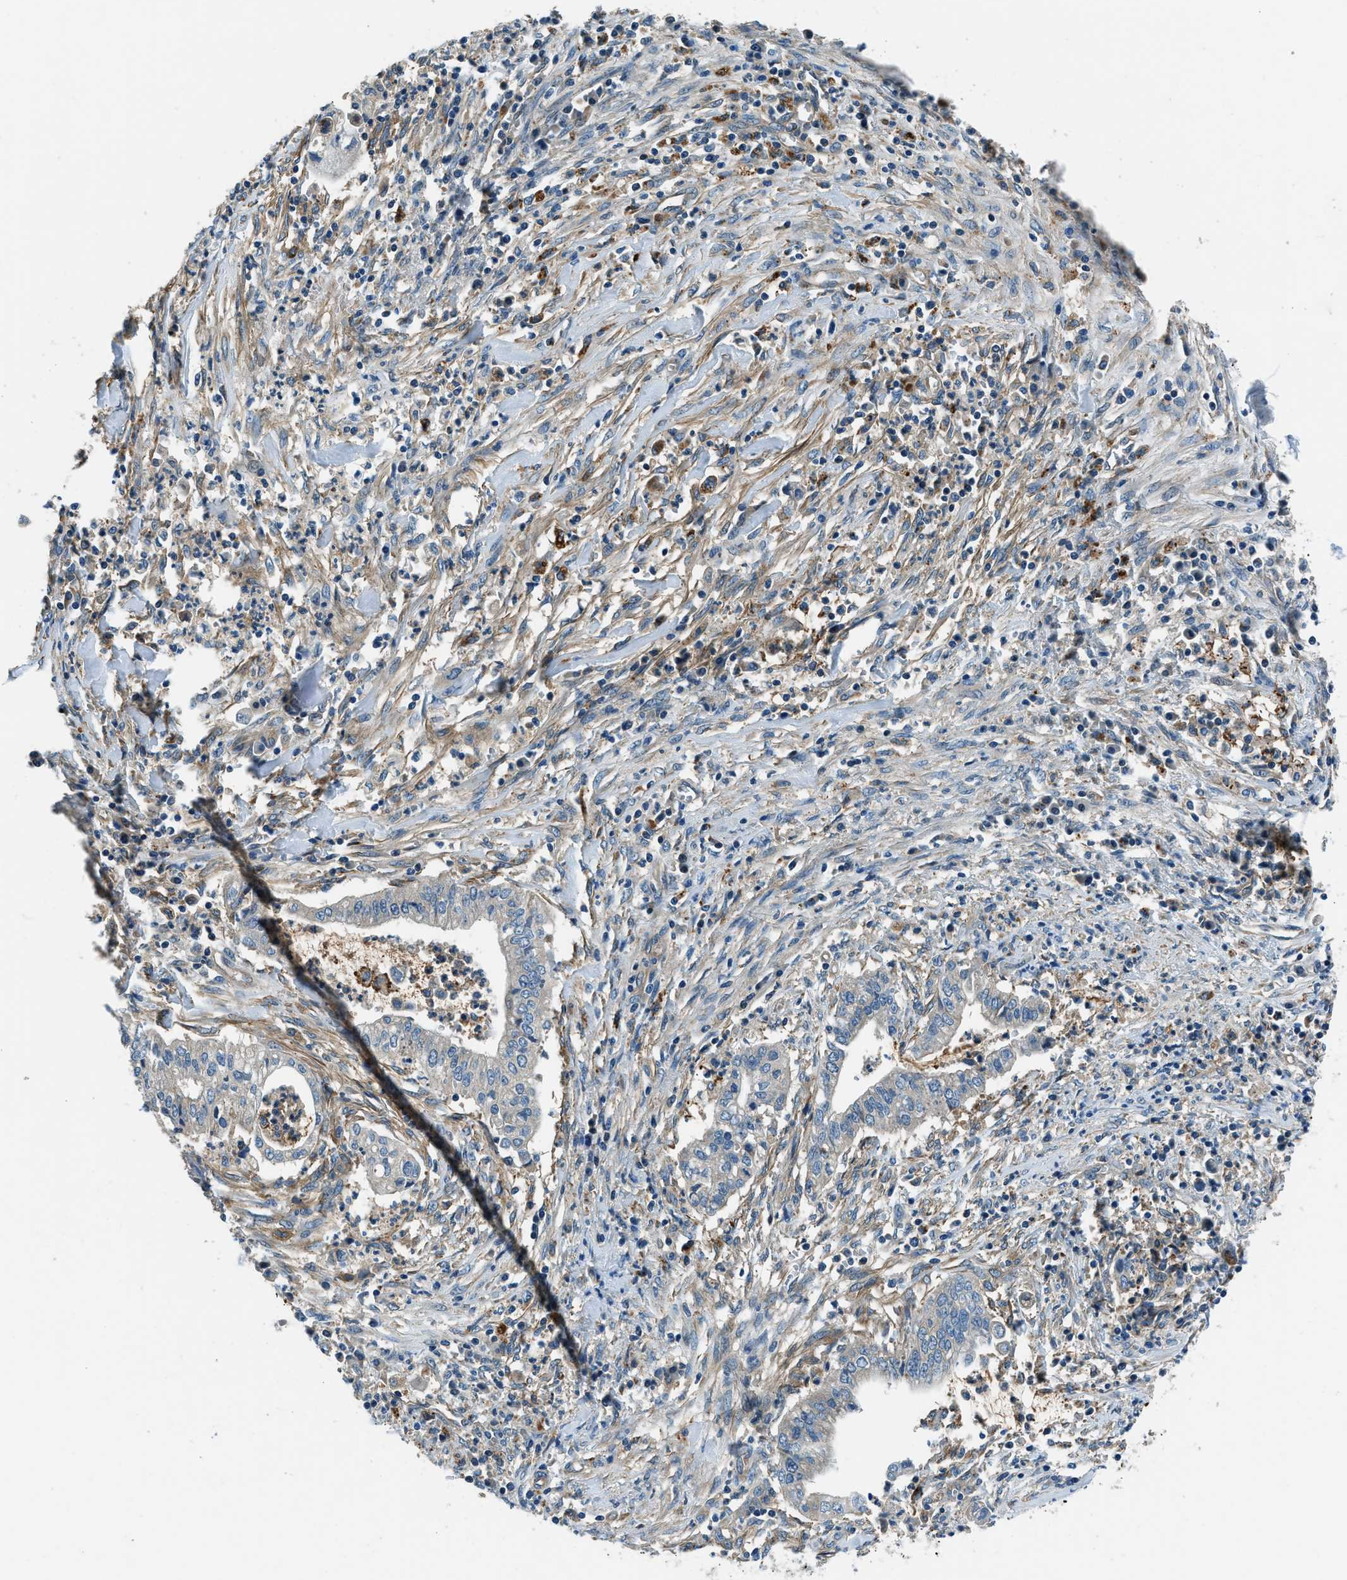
{"staining": {"intensity": "negative", "quantity": "none", "location": "none"}, "tissue": "cervical cancer", "cell_type": "Tumor cells", "image_type": "cancer", "snomed": [{"axis": "morphology", "description": "Adenocarcinoma, NOS"}, {"axis": "topography", "description": "Cervix"}], "caption": "IHC photomicrograph of neoplastic tissue: human cervical adenocarcinoma stained with DAB reveals no significant protein staining in tumor cells.", "gene": "SLC19A2", "patient": {"sex": "female", "age": 44}}